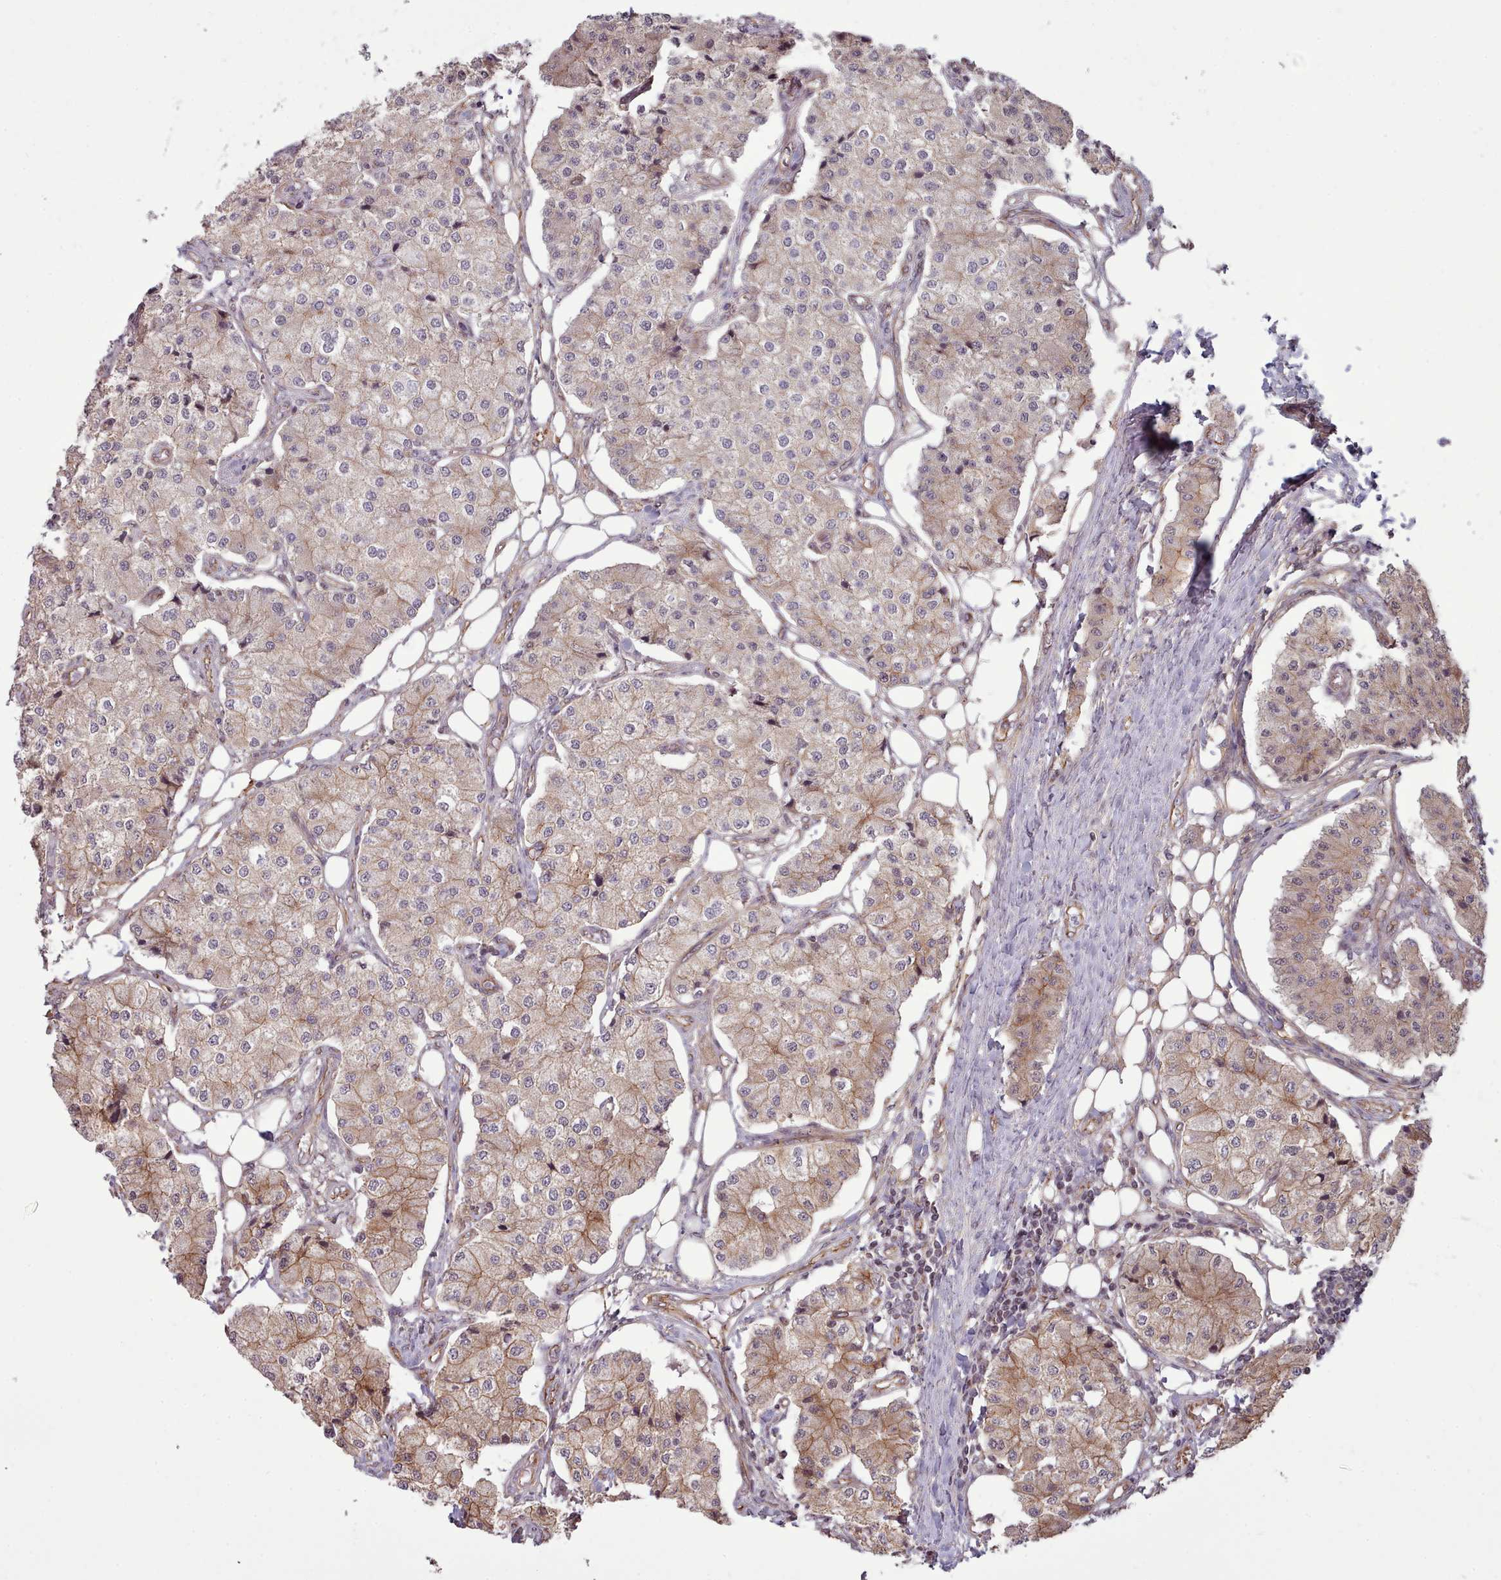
{"staining": {"intensity": "weak", "quantity": "25%-75%", "location": "cytoplasmic/membranous"}, "tissue": "carcinoid", "cell_type": "Tumor cells", "image_type": "cancer", "snomed": [{"axis": "morphology", "description": "Carcinoid, malignant, NOS"}, {"axis": "topography", "description": "Colon"}], "caption": "Carcinoid stained for a protein (brown) displays weak cytoplasmic/membranous positive positivity in about 25%-75% of tumor cells.", "gene": "MRPL46", "patient": {"sex": "female", "age": 52}}